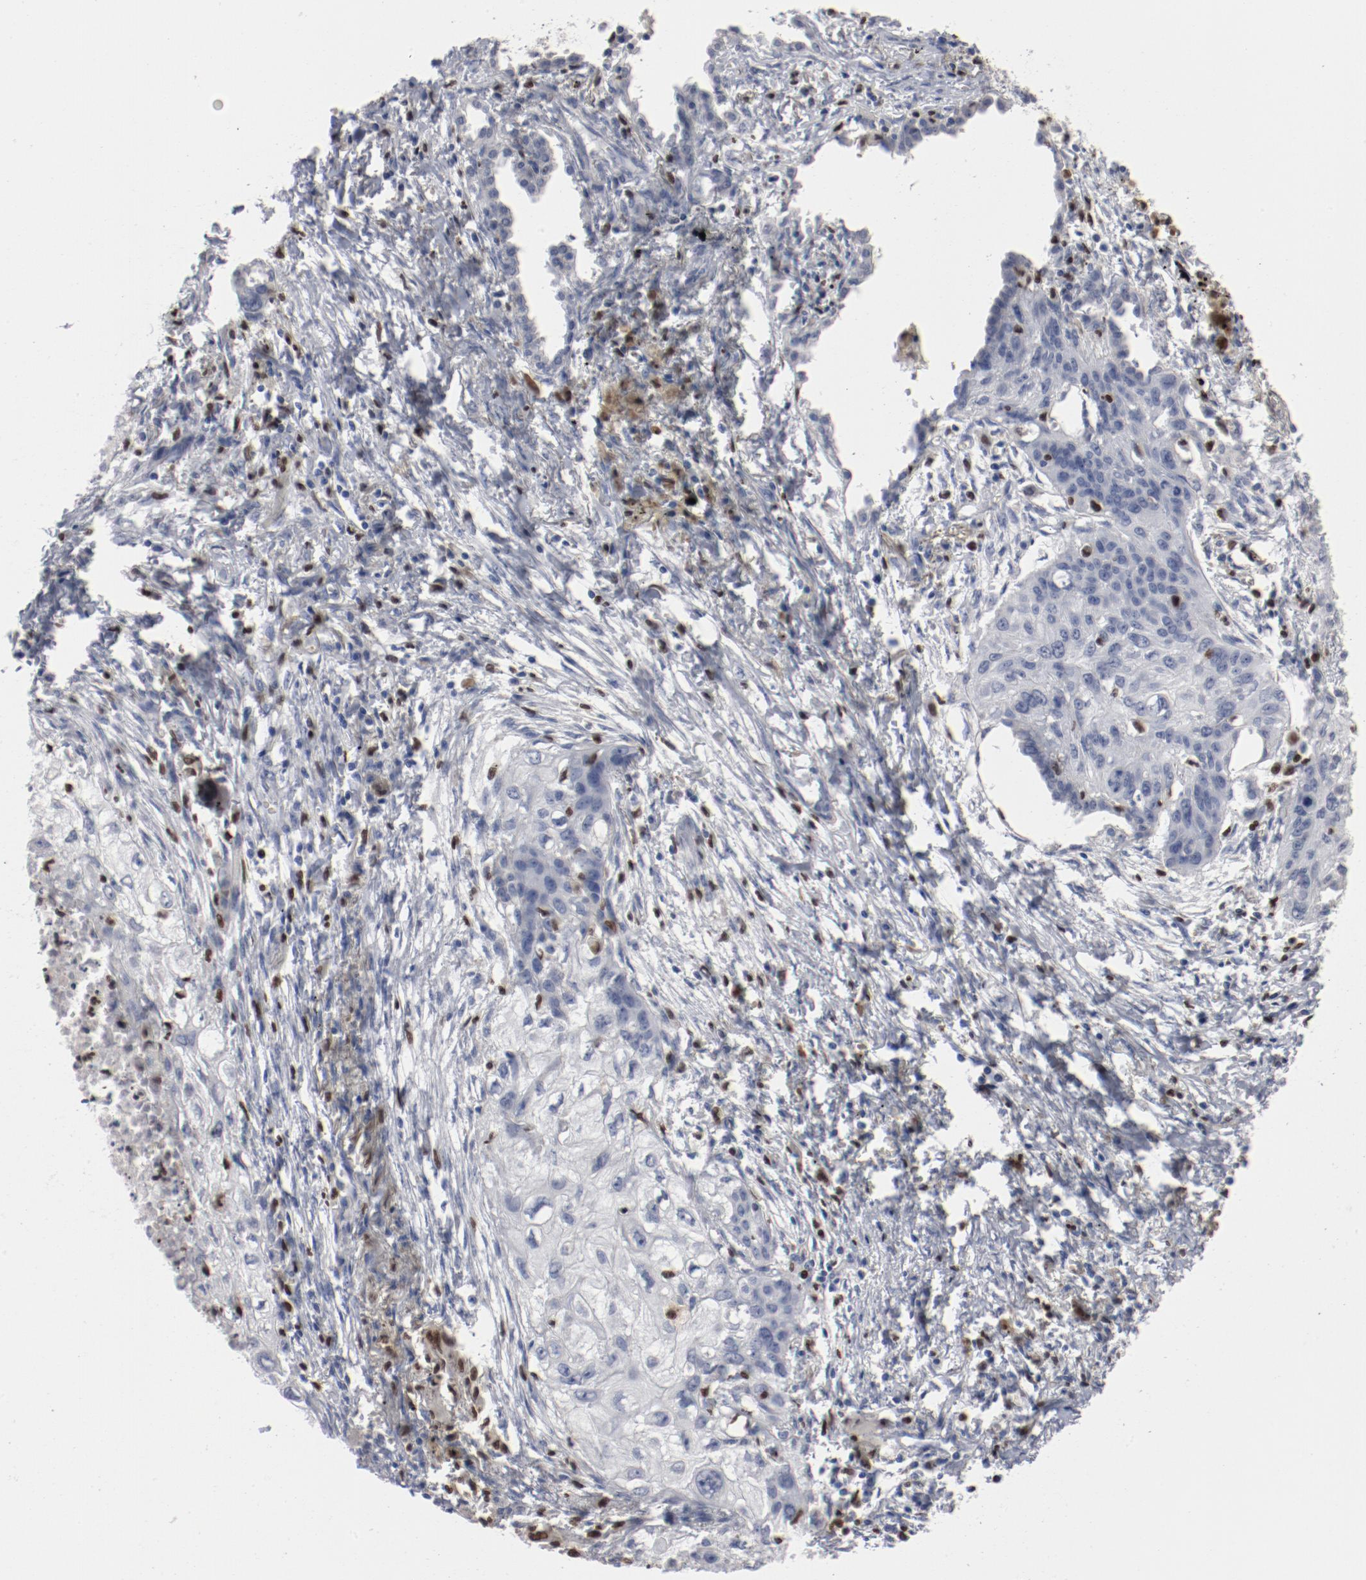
{"staining": {"intensity": "negative", "quantity": "none", "location": "none"}, "tissue": "lung cancer", "cell_type": "Tumor cells", "image_type": "cancer", "snomed": [{"axis": "morphology", "description": "Squamous cell carcinoma, NOS"}, {"axis": "topography", "description": "Lung"}], "caption": "A high-resolution photomicrograph shows immunohistochemistry (IHC) staining of lung cancer, which demonstrates no significant staining in tumor cells. Brightfield microscopy of immunohistochemistry stained with DAB (brown) and hematoxylin (blue), captured at high magnification.", "gene": "SPI1", "patient": {"sex": "male", "age": 71}}